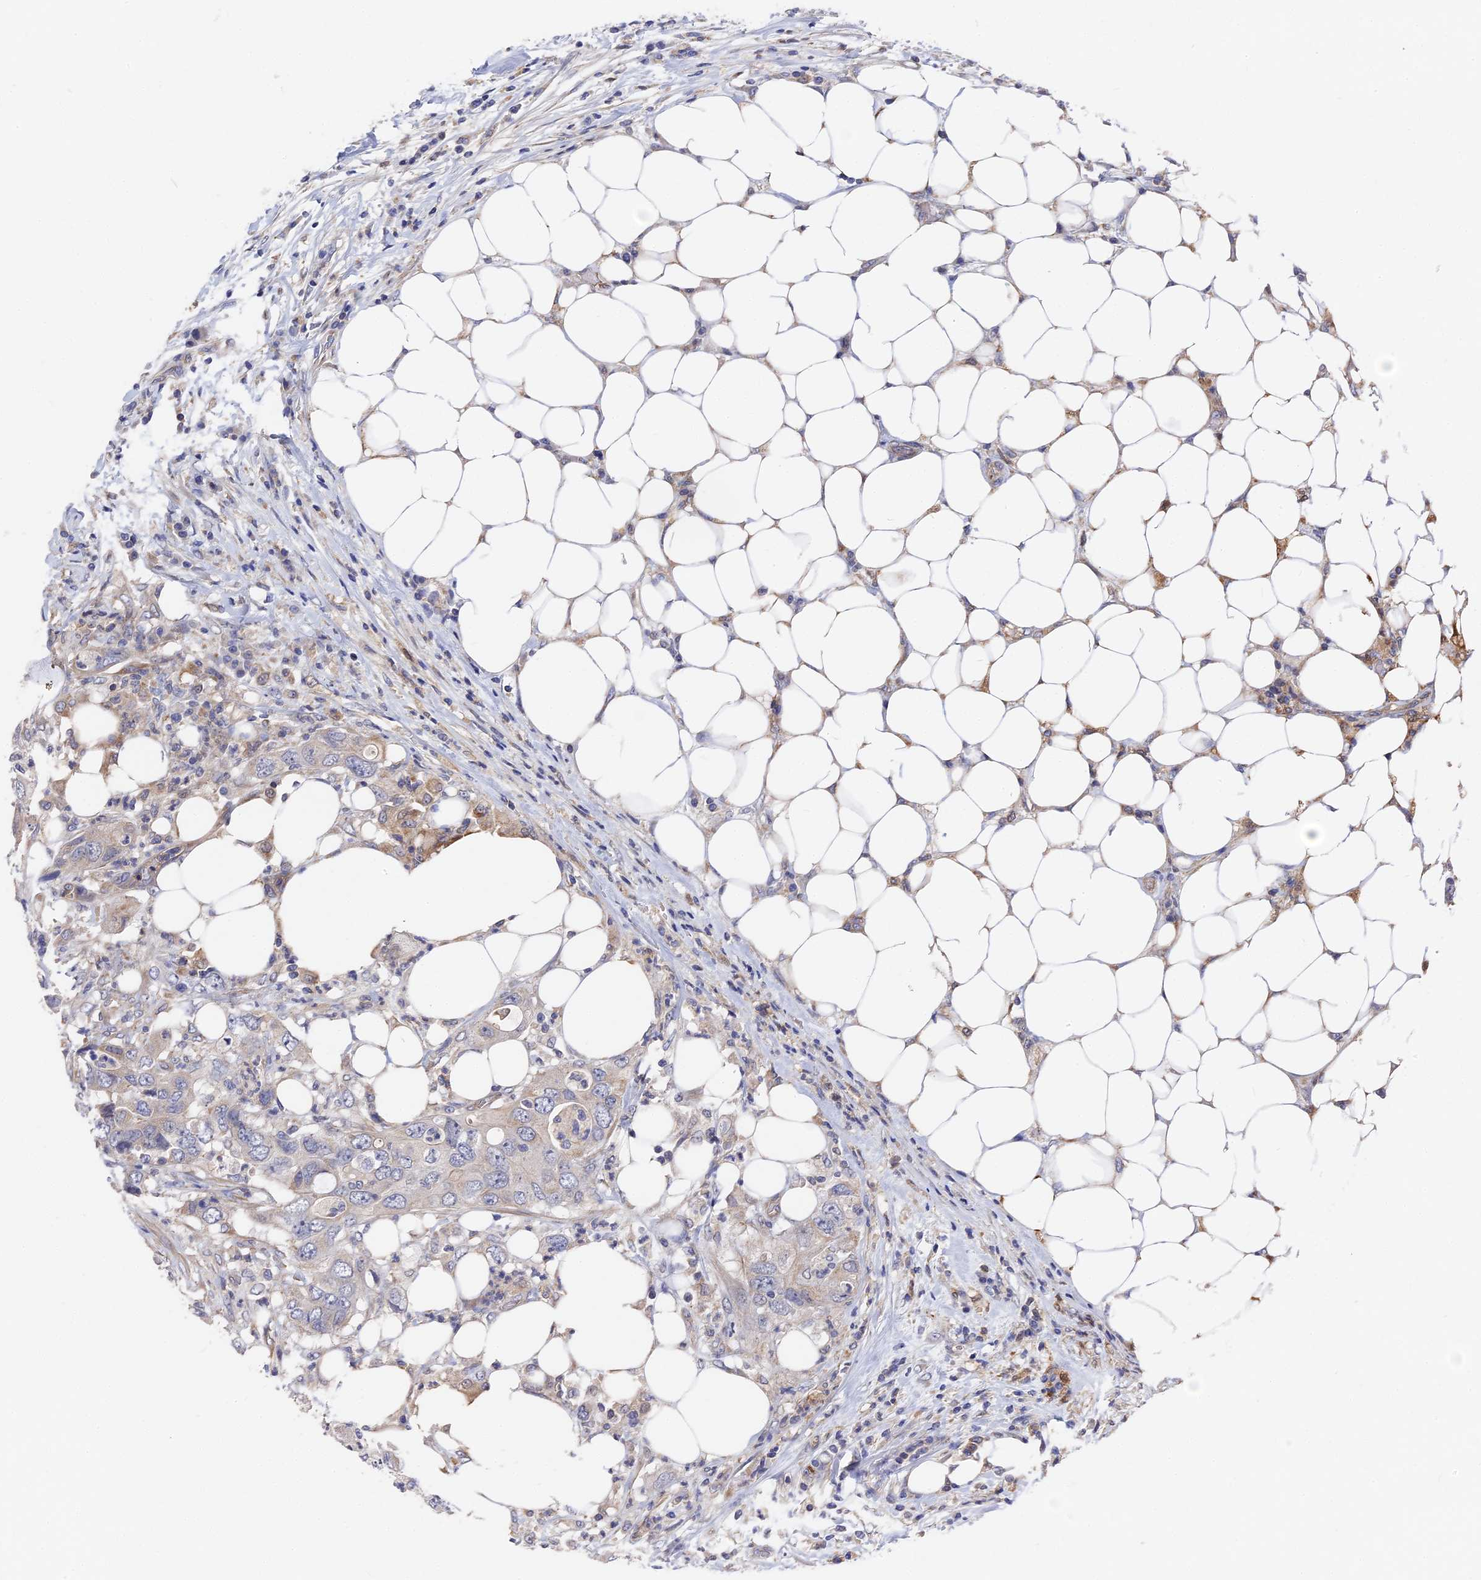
{"staining": {"intensity": "moderate", "quantity": "<25%", "location": "cytoplasmic/membranous"}, "tissue": "colorectal cancer", "cell_type": "Tumor cells", "image_type": "cancer", "snomed": [{"axis": "morphology", "description": "Adenocarcinoma, NOS"}, {"axis": "topography", "description": "Colon"}], "caption": "Immunohistochemical staining of human colorectal cancer (adenocarcinoma) demonstrates low levels of moderate cytoplasmic/membranous protein positivity in about <25% of tumor cells.", "gene": "CCDC113", "patient": {"sex": "male", "age": 71}}